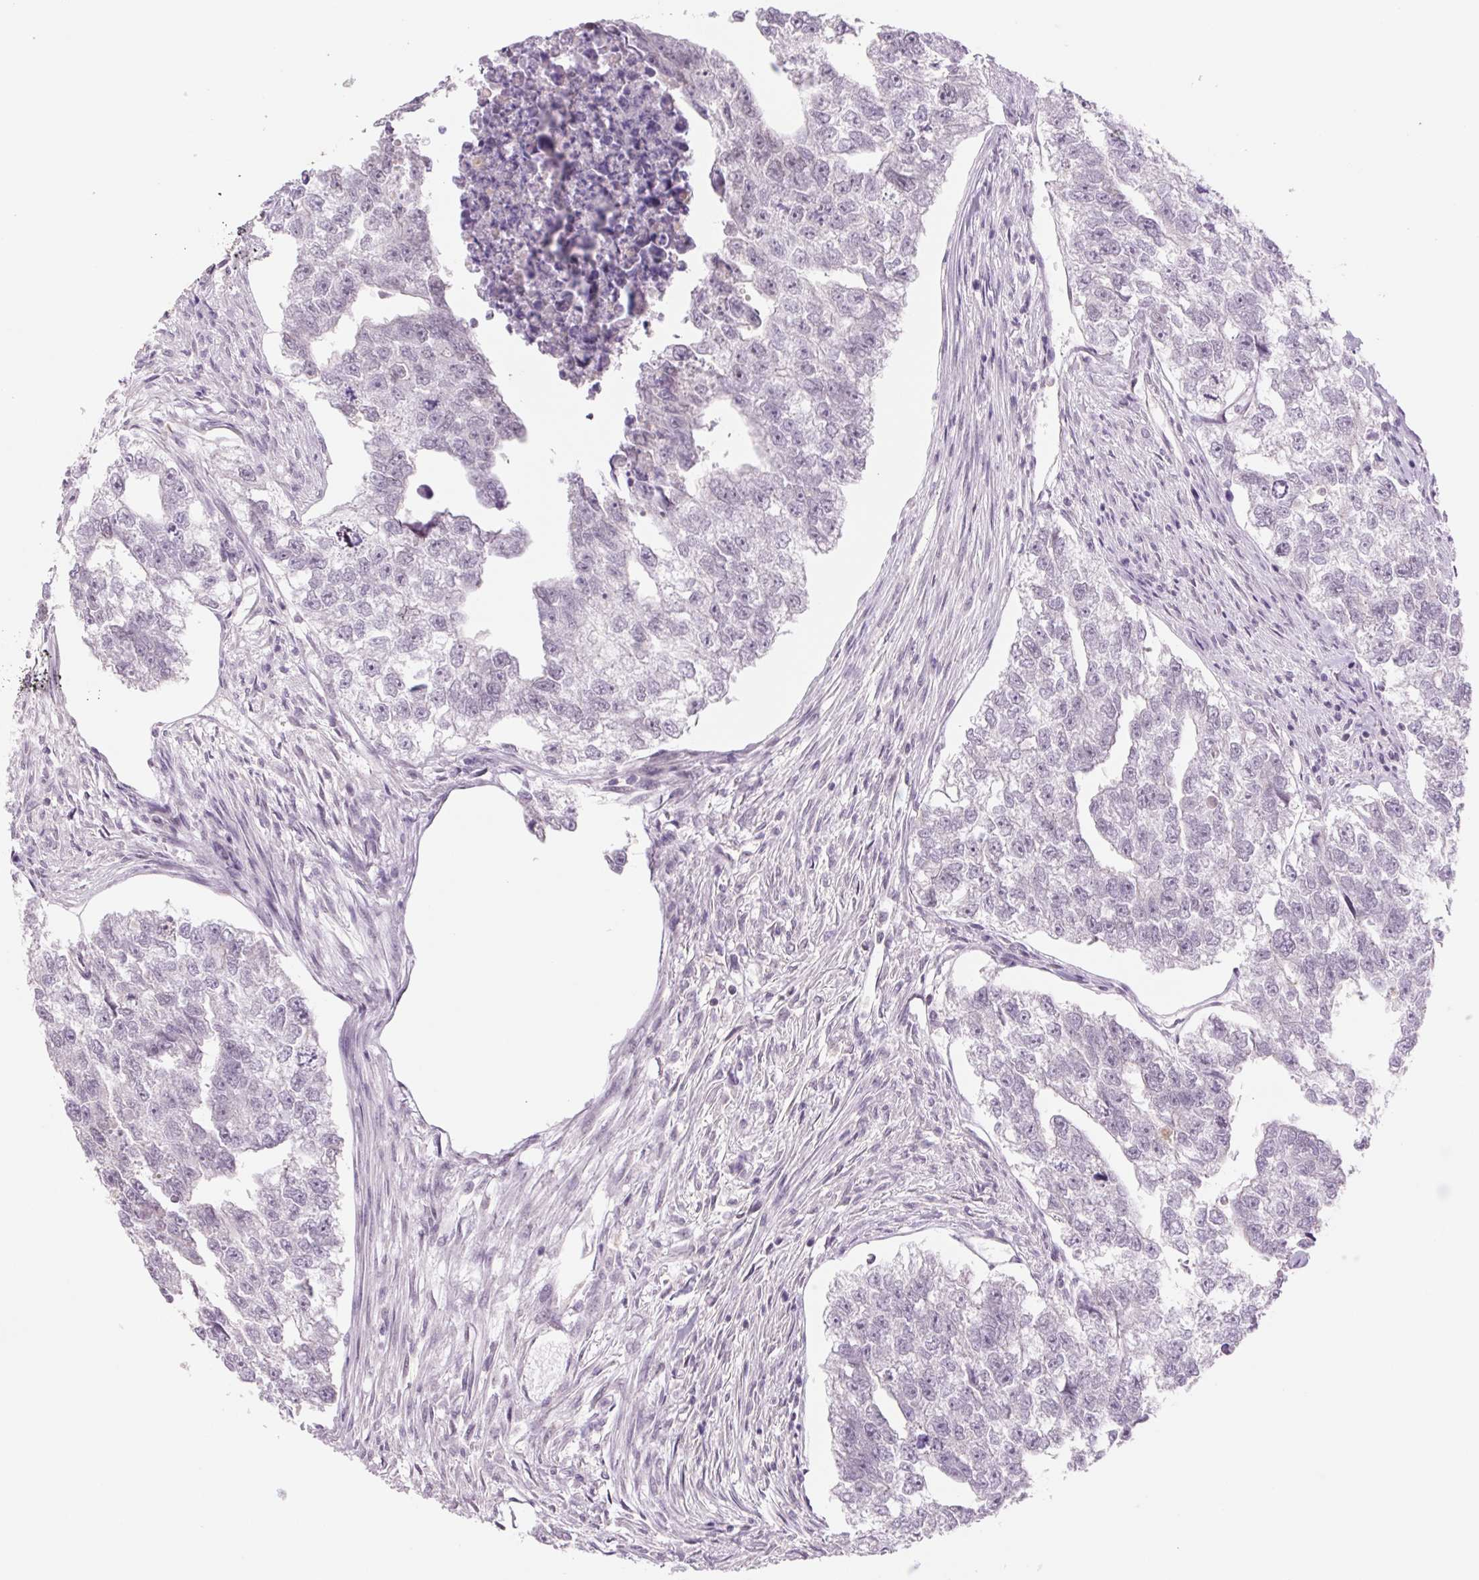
{"staining": {"intensity": "negative", "quantity": "none", "location": "none"}, "tissue": "testis cancer", "cell_type": "Tumor cells", "image_type": "cancer", "snomed": [{"axis": "morphology", "description": "Carcinoma, Embryonal, NOS"}, {"axis": "morphology", "description": "Teratoma, malignant, NOS"}, {"axis": "topography", "description": "Testis"}], "caption": "There is no significant staining in tumor cells of testis malignant teratoma.", "gene": "KRT1", "patient": {"sex": "male", "age": 44}}